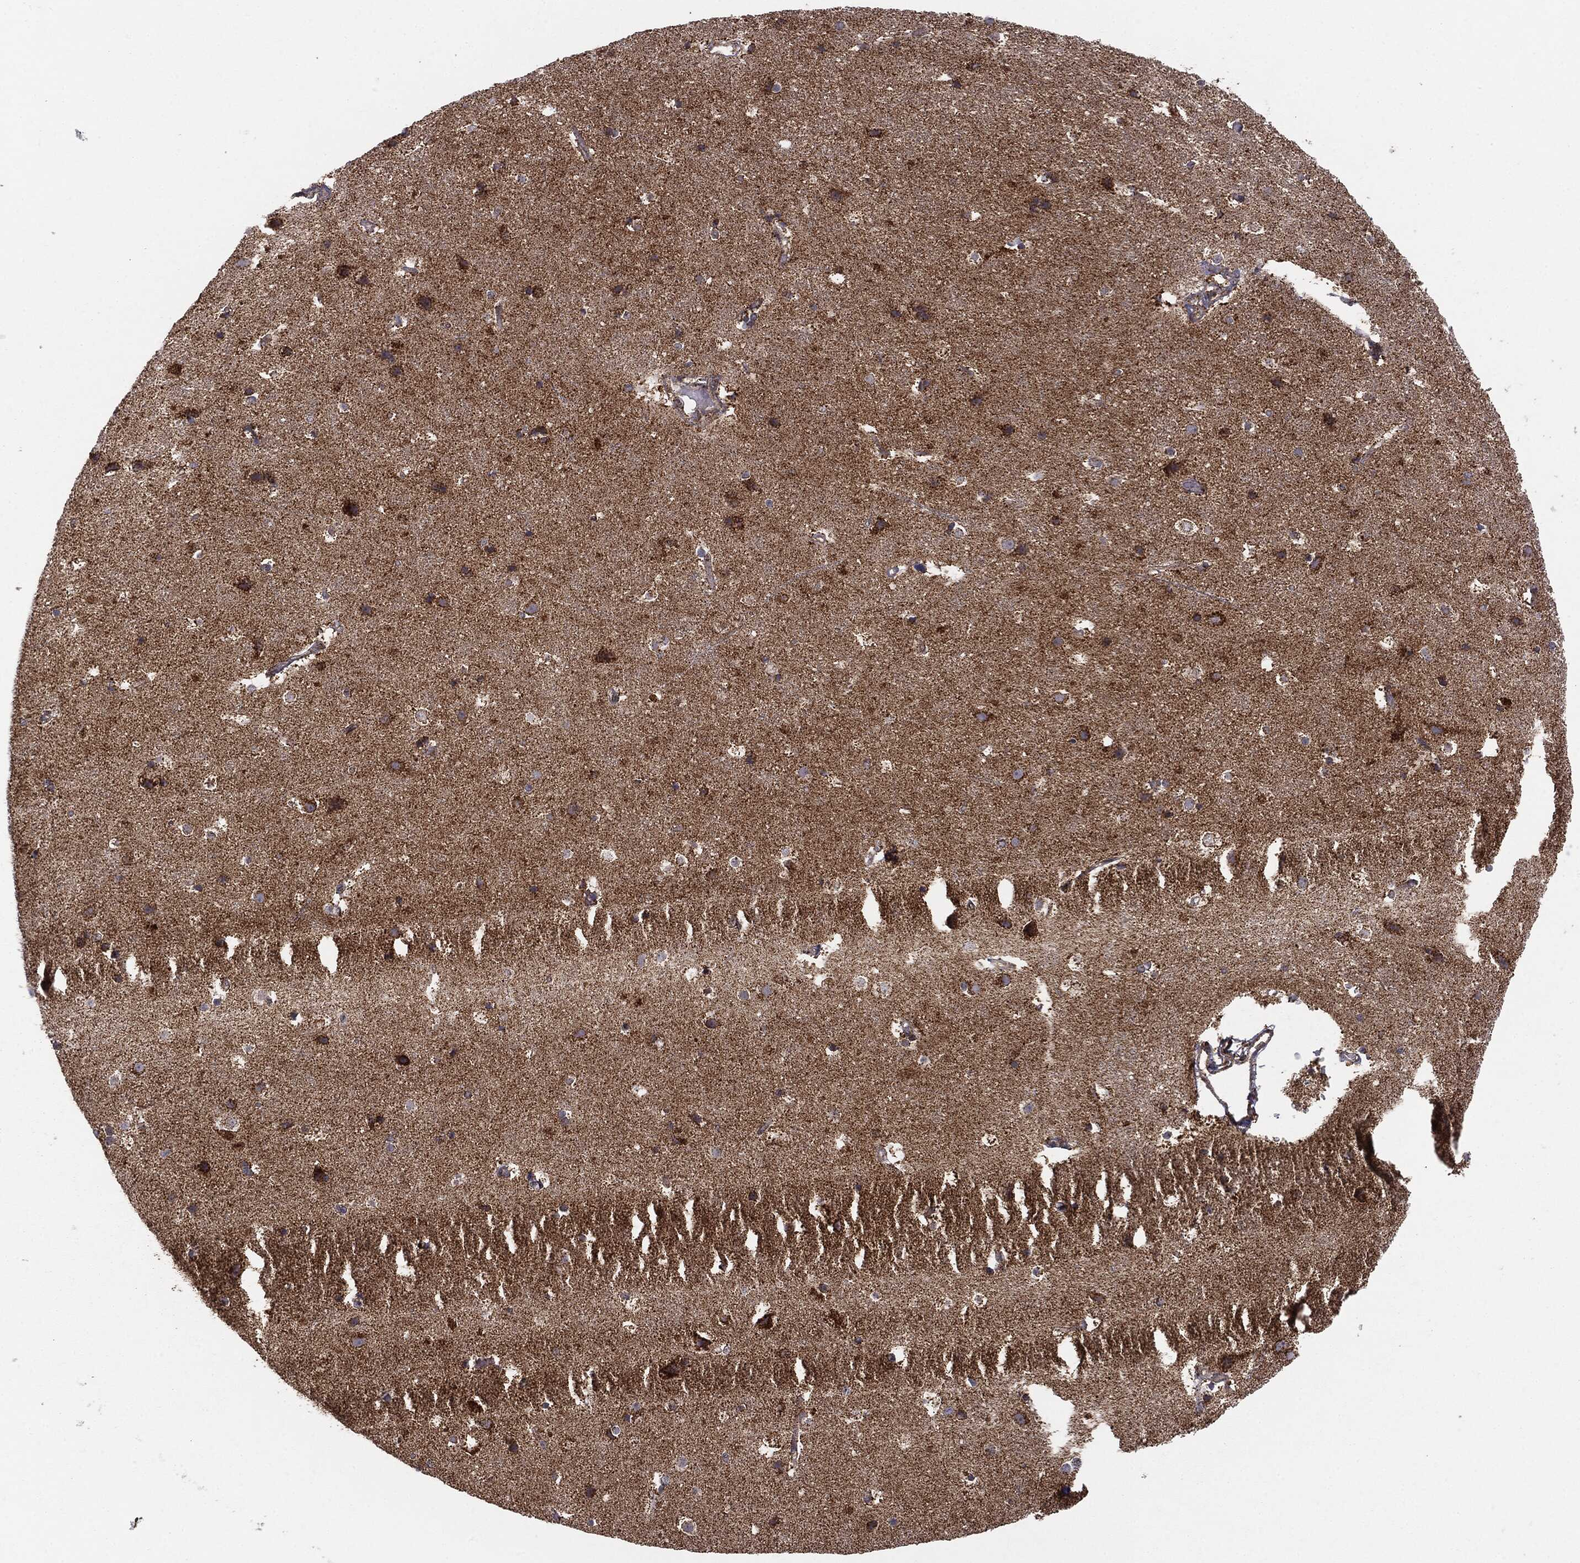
{"staining": {"intensity": "negative", "quantity": "none", "location": "none"}, "tissue": "cerebral cortex", "cell_type": "Endothelial cells", "image_type": "normal", "snomed": [{"axis": "morphology", "description": "Normal tissue, NOS"}, {"axis": "topography", "description": "Cerebral cortex"}], "caption": "Protein analysis of unremarkable cerebral cortex reveals no significant staining in endothelial cells.", "gene": "MTOR", "patient": {"sex": "female", "age": 52}}